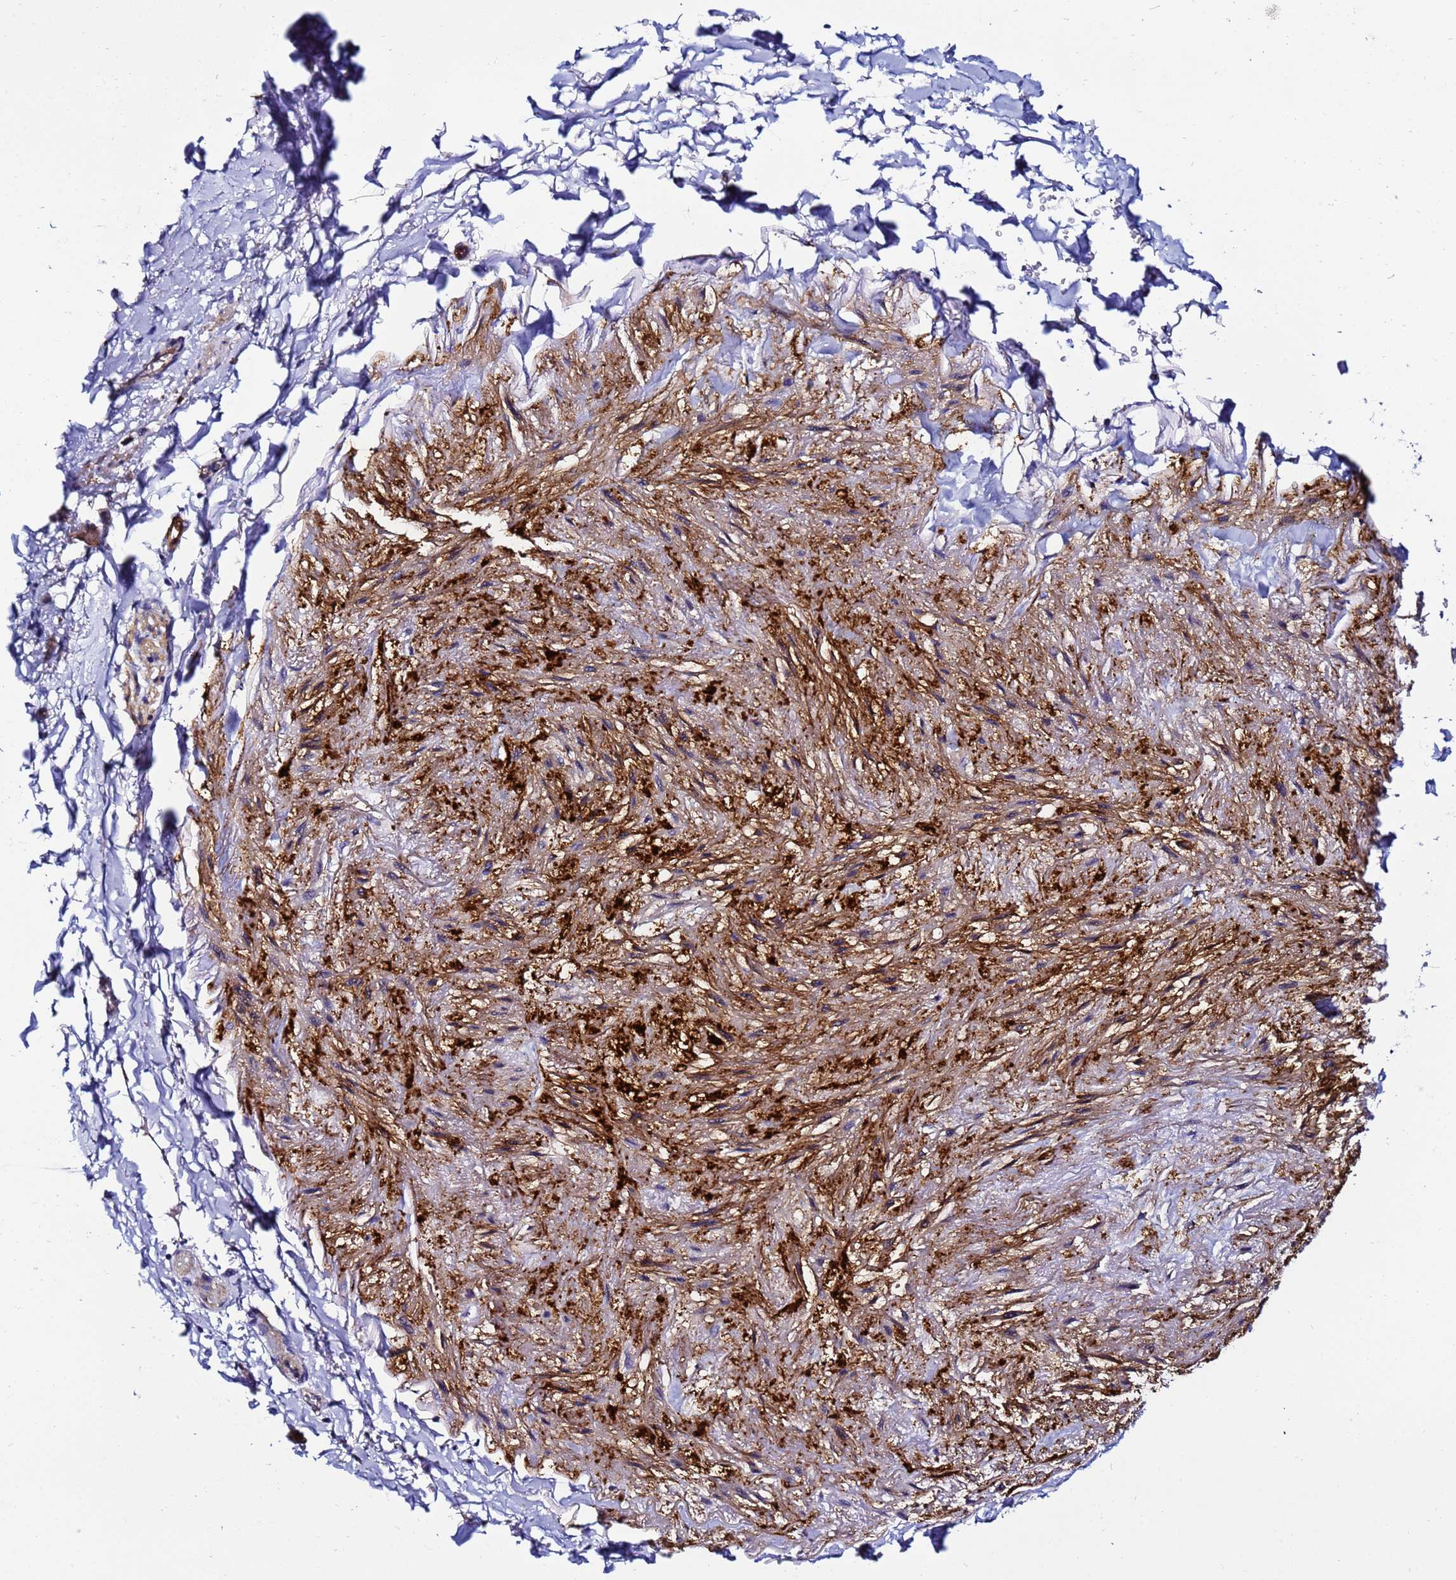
{"staining": {"intensity": "negative", "quantity": "none", "location": "none"}, "tissue": "adipose tissue", "cell_type": "Adipocytes", "image_type": "normal", "snomed": [{"axis": "morphology", "description": "Normal tissue, NOS"}, {"axis": "topography", "description": "Cartilage tissue"}], "caption": "IHC micrograph of benign adipose tissue: human adipose tissue stained with DAB reveals no significant protein expression in adipocytes. (DAB IHC, high magnification).", "gene": "DEFB104A", "patient": {"sex": "male", "age": 73}}